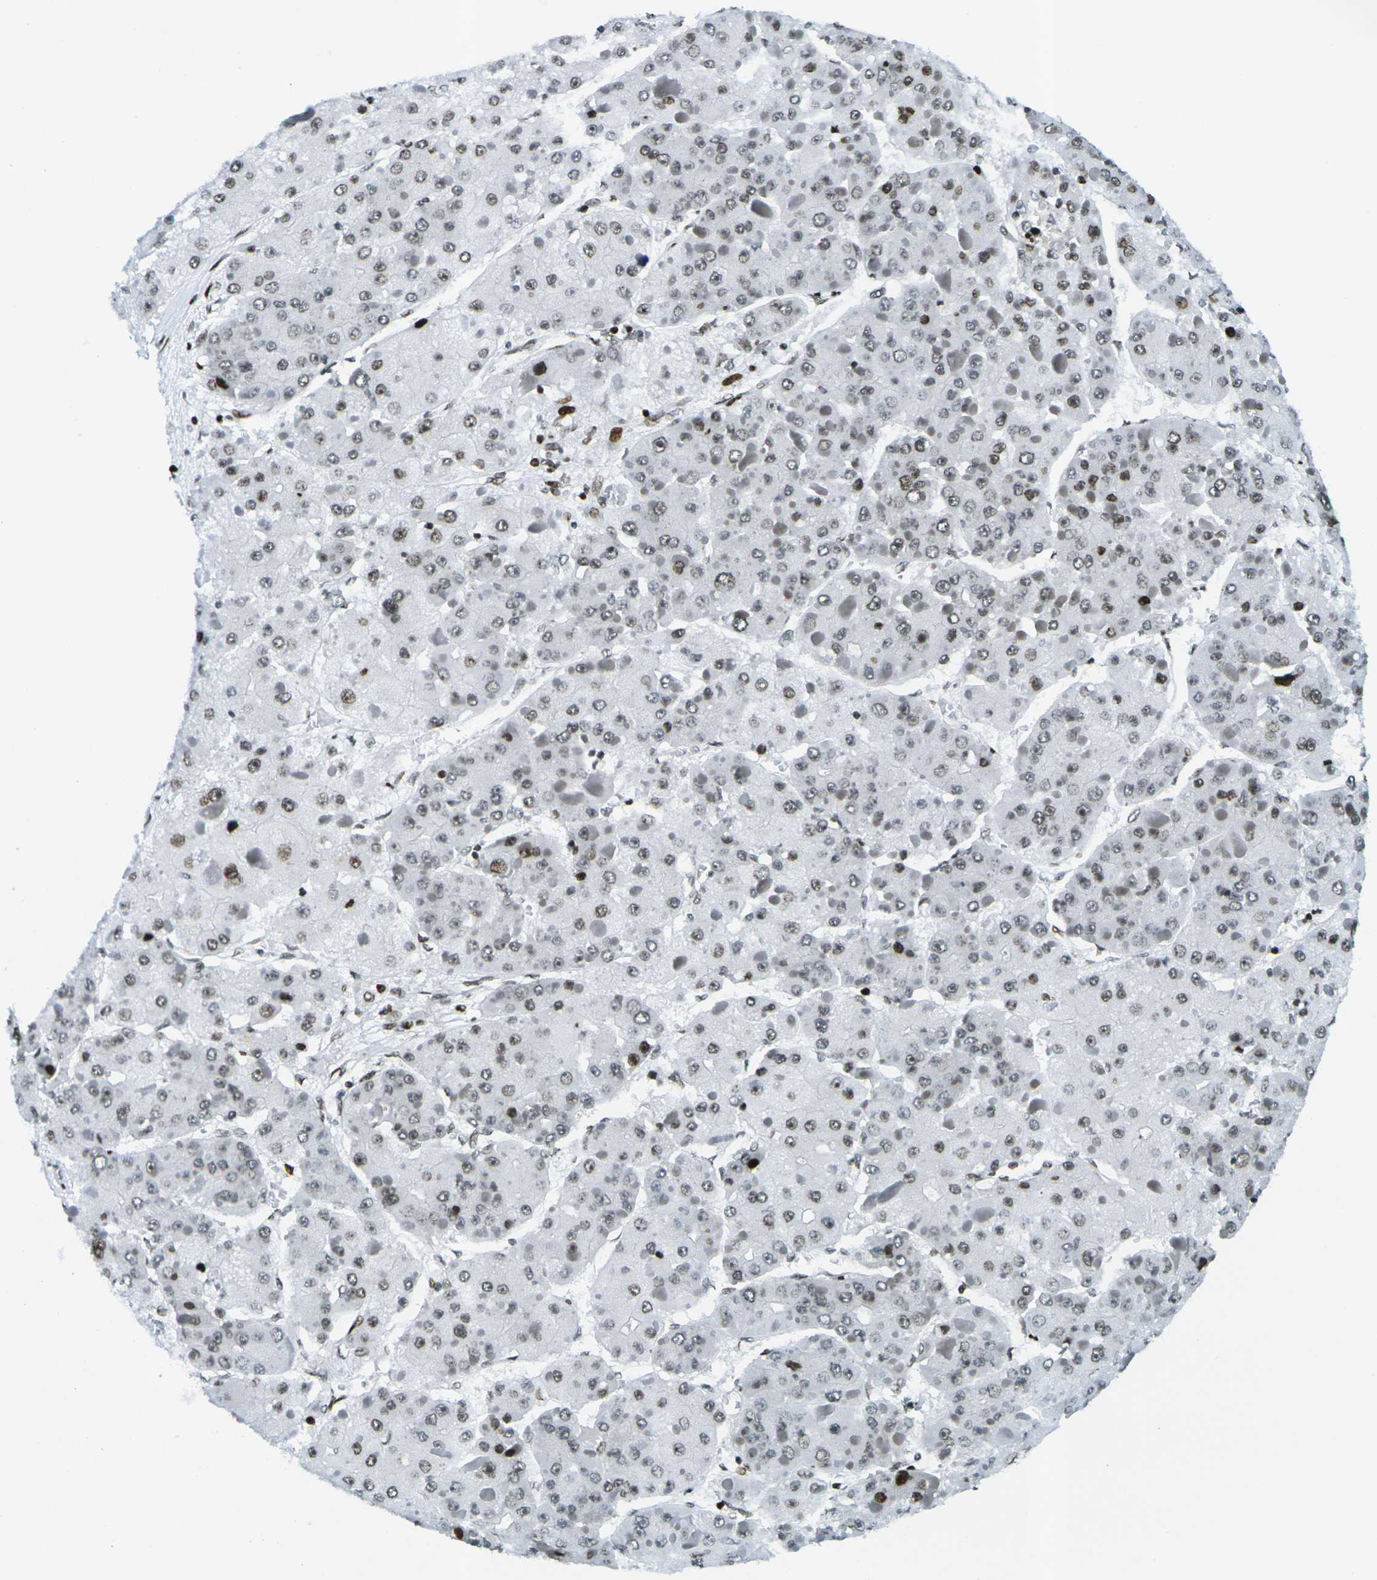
{"staining": {"intensity": "weak", "quantity": ">75%", "location": "nuclear"}, "tissue": "liver cancer", "cell_type": "Tumor cells", "image_type": "cancer", "snomed": [{"axis": "morphology", "description": "Carcinoma, Hepatocellular, NOS"}, {"axis": "topography", "description": "Liver"}], "caption": "Immunohistochemistry histopathology image of human hepatocellular carcinoma (liver) stained for a protein (brown), which demonstrates low levels of weak nuclear positivity in approximately >75% of tumor cells.", "gene": "H3-3A", "patient": {"sex": "female", "age": 73}}